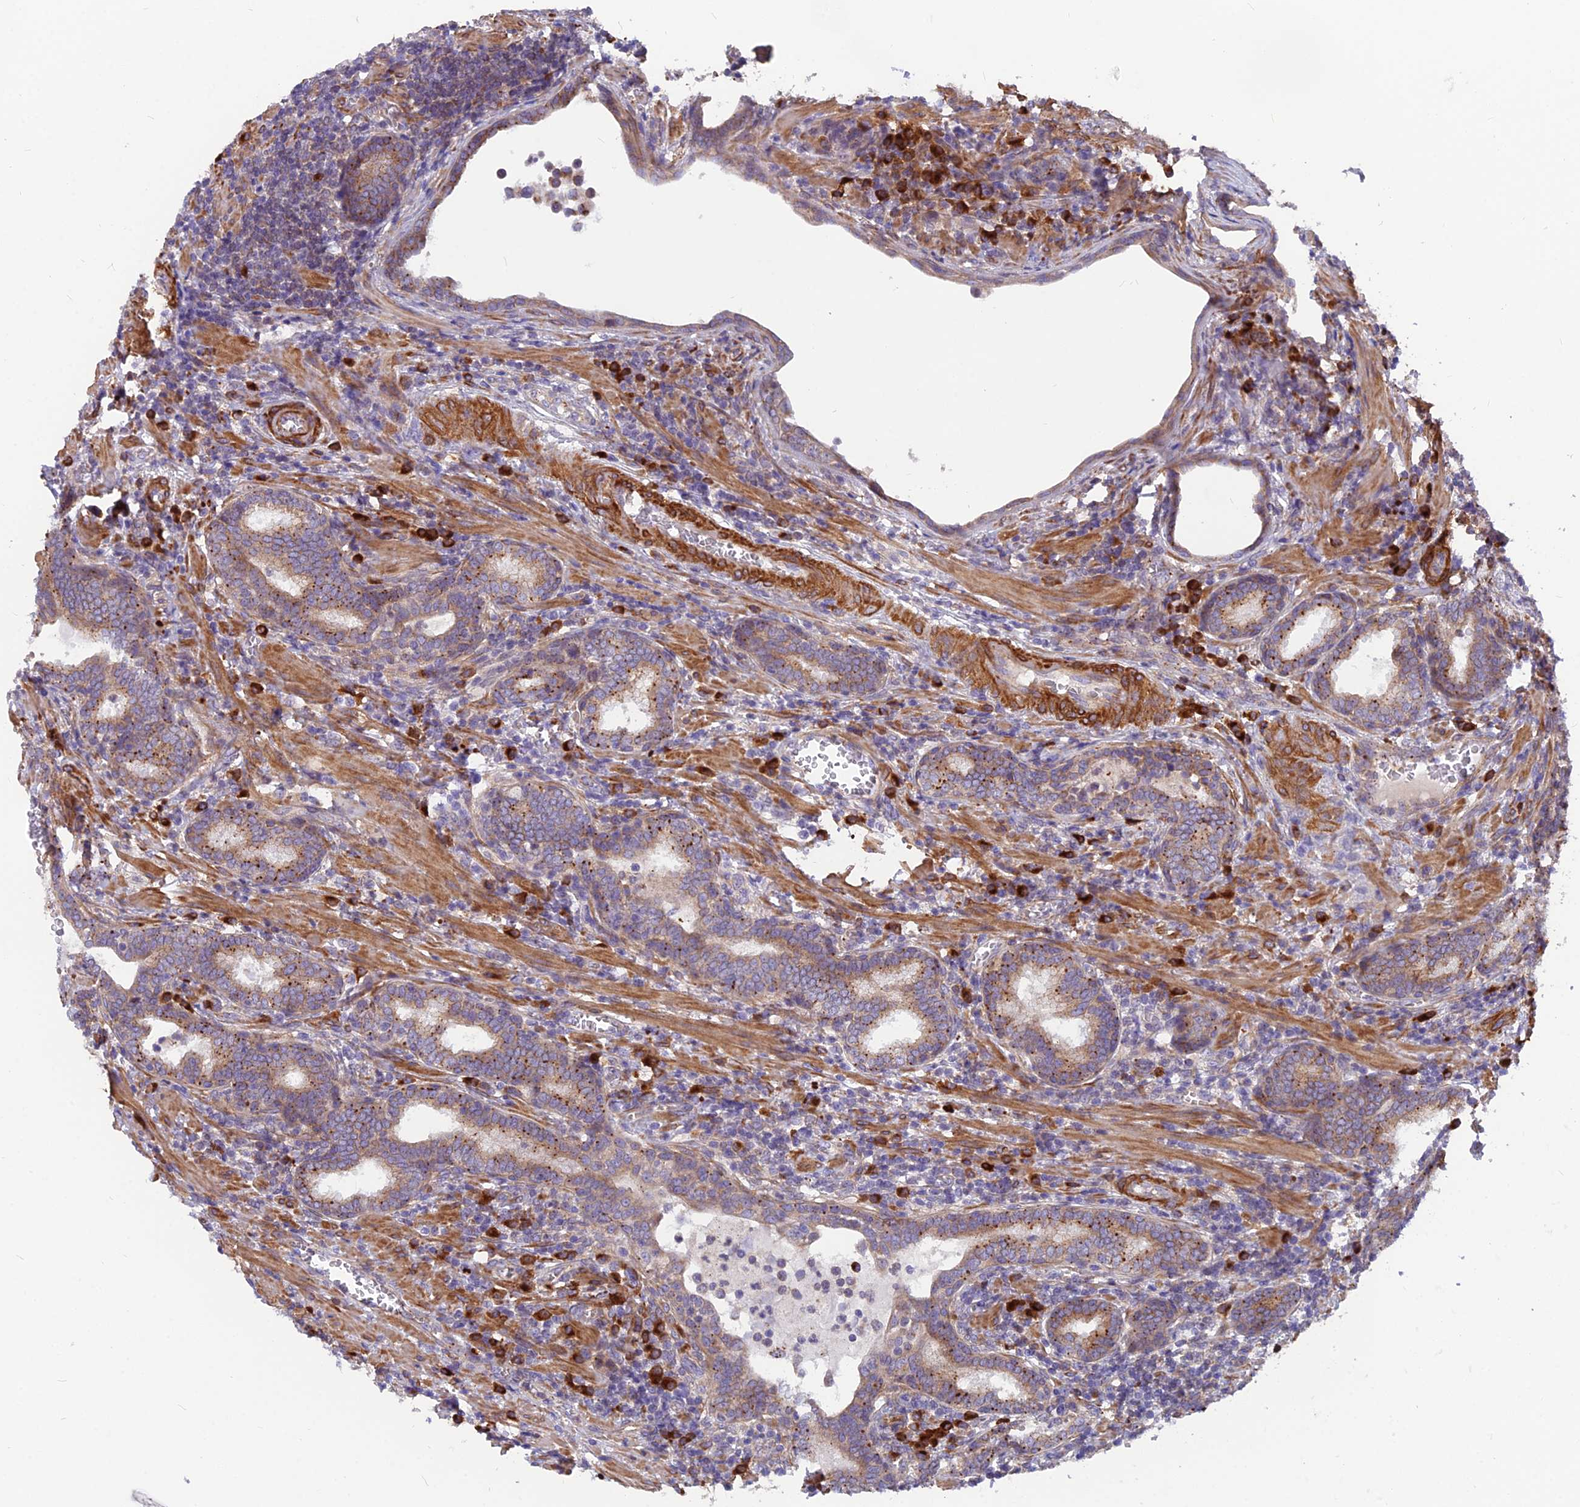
{"staining": {"intensity": "moderate", "quantity": "25%-75%", "location": "cytoplasmic/membranous"}, "tissue": "prostate cancer", "cell_type": "Tumor cells", "image_type": "cancer", "snomed": [{"axis": "morphology", "description": "Adenocarcinoma, High grade"}, {"axis": "topography", "description": "Prostate"}], "caption": "A histopathology image of human prostate cancer stained for a protein exhibits moderate cytoplasmic/membranous brown staining in tumor cells.", "gene": "TBC1D20", "patient": {"sex": "male", "age": 69}}